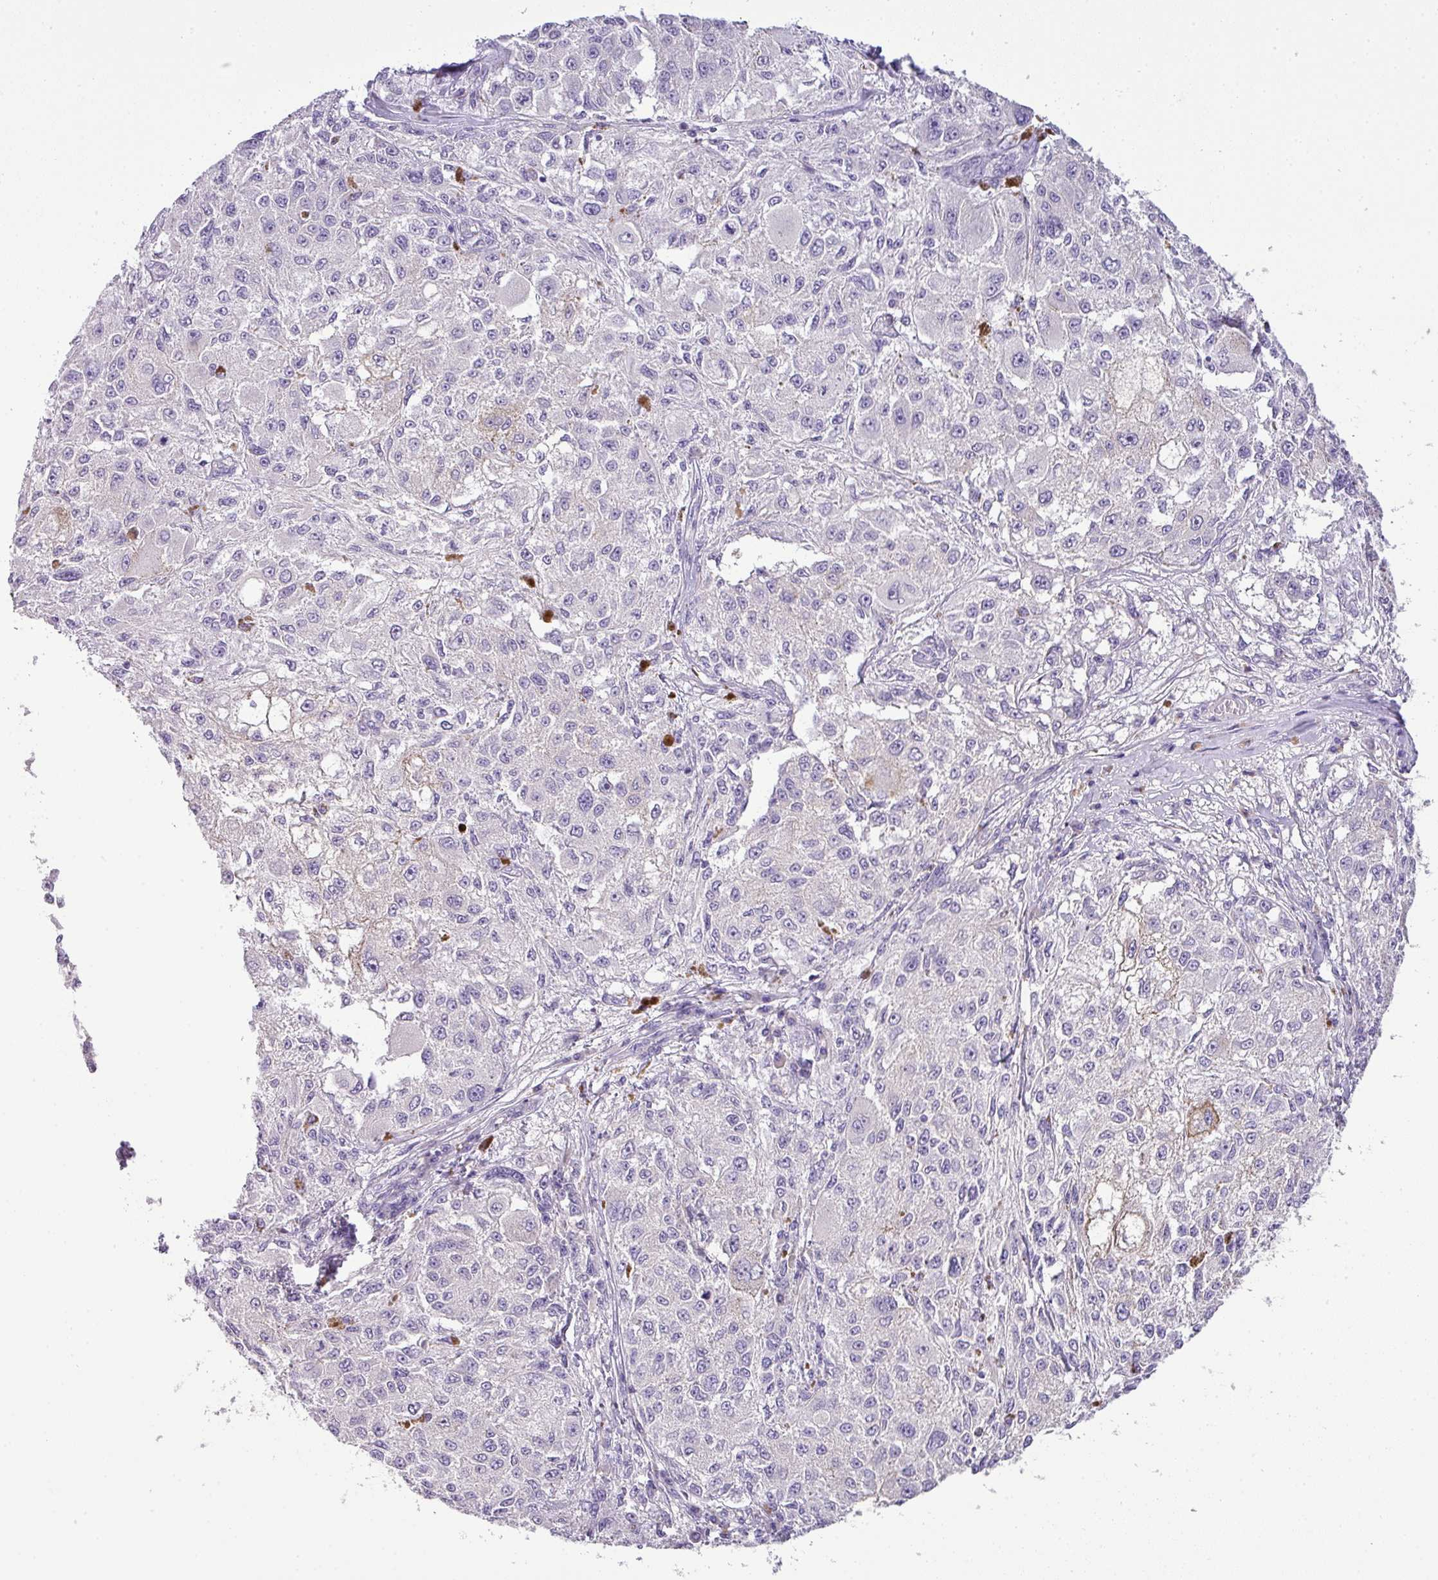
{"staining": {"intensity": "negative", "quantity": "none", "location": "none"}, "tissue": "melanoma", "cell_type": "Tumor cells", "image_type": "cancer", "snomed": [{"axis": "morphology", "description": "Necrosis, NOS"}, {"axis": "morphology", "description": "Malignant melanoma, NOS"}, {"axis": "topography", "description": "Skin"}], "caption": "Immunohistochemical staining of malignant melanoma demonstrates no significant positivity in tumor cells.", "gene": "ENSG00000273748", "patient": {"sex": "female", "age": 87}}